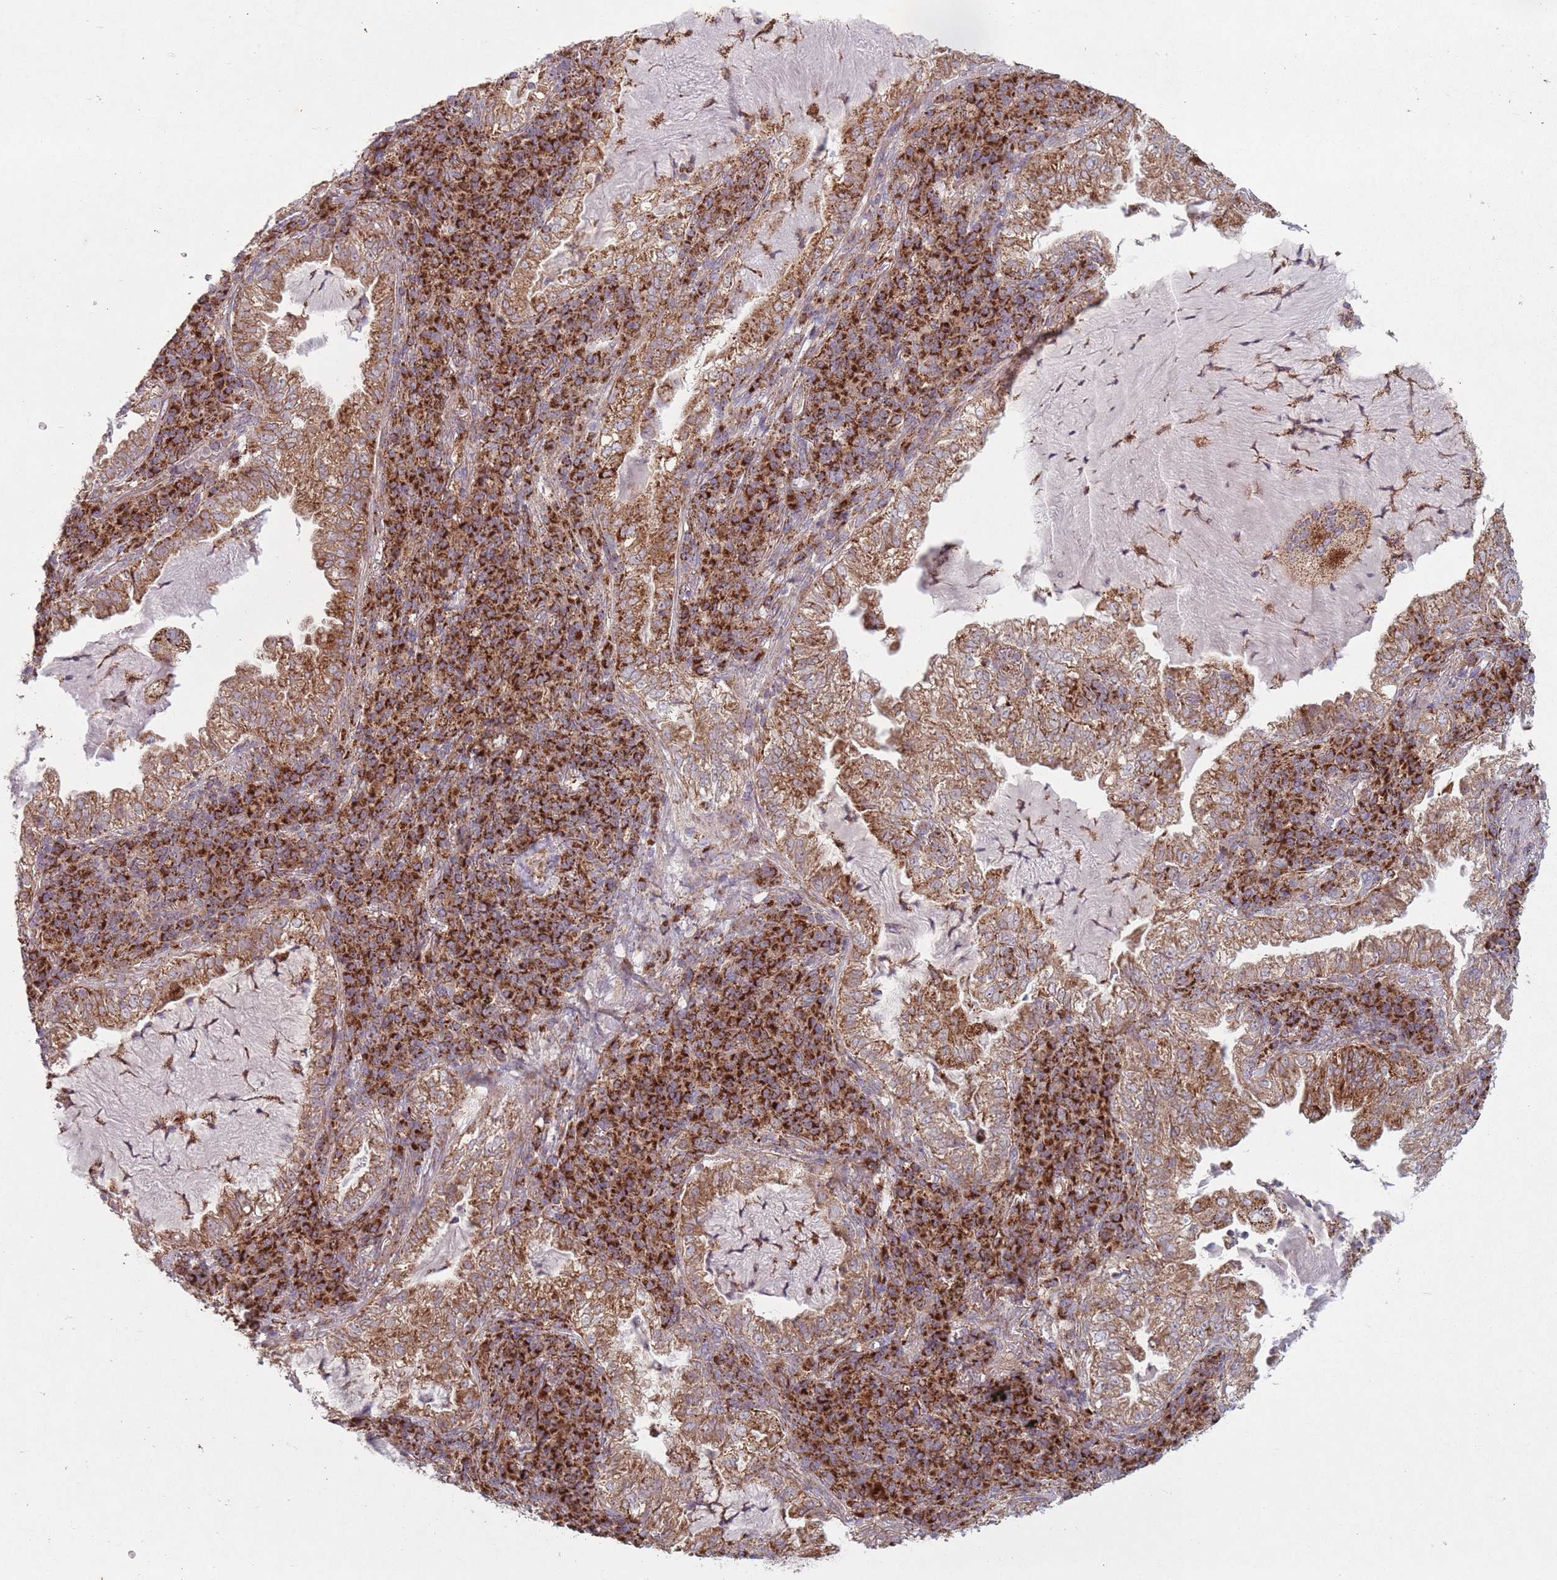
{"staining": {"intensity": "moderate", "quantity": ">75%", "location": "cytoplasmic/membranous"}, "tissue": "lung cancer", "cell_type": "Tumor cells", "image_type": "cancer", "snomed": [{"axis": "morphology", "description": "Adenocarcinoma, NOS"}, {"axis": "topography", "description": "Lung"}], "caption": "Tumor cells demonstrate medium levels of moderate cytoplasmic/membranous expression in about >75% of cells in human lung cancer.", "gene": "OR10Q1", "patient": {"sex": "female", "age": 73}}